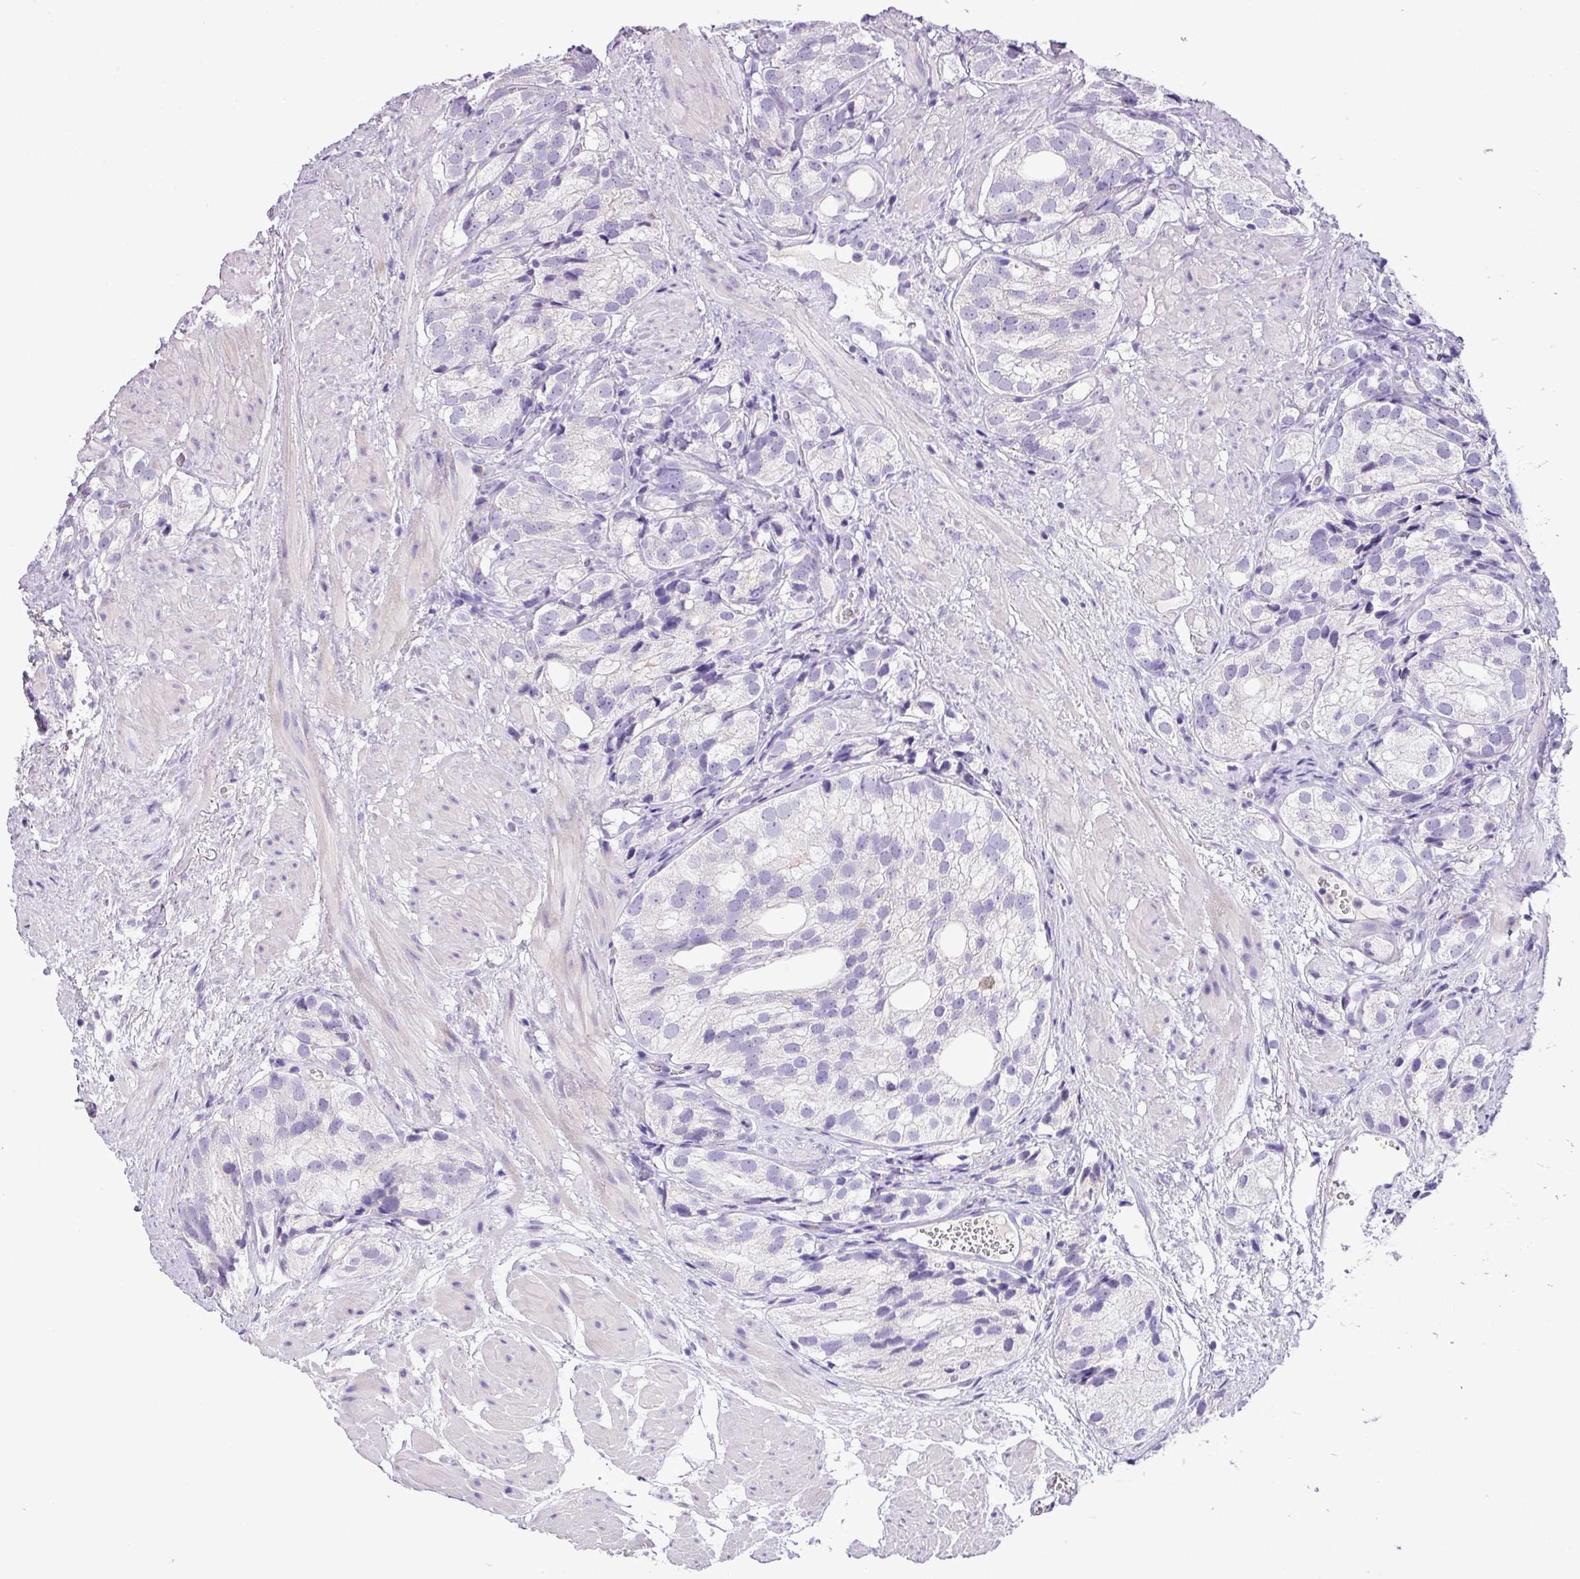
{"staining": {"intensity": "negative", "quantity": "none", "location": "none"}, "tissue": "prostate cancer", "cell_type": "Tumor cells", "image_type": "cancer", "snomed": [{"axis": "morphology", "description": "Adenocarcinoma, High grade"}, {"axis": "topography", "description": "Prostate"}], "caption": "Immunohistochemistry (IHC) histopathology image of neoplastic tissue: human adenocarcinoma (high-grade) (prostate) stained with DAB (3,3'-diaminobenzidine) shows no significant protein expression in tumor cells.", "gene": "CYSTM1", "patient": {"sex": "male", "age": 82}}